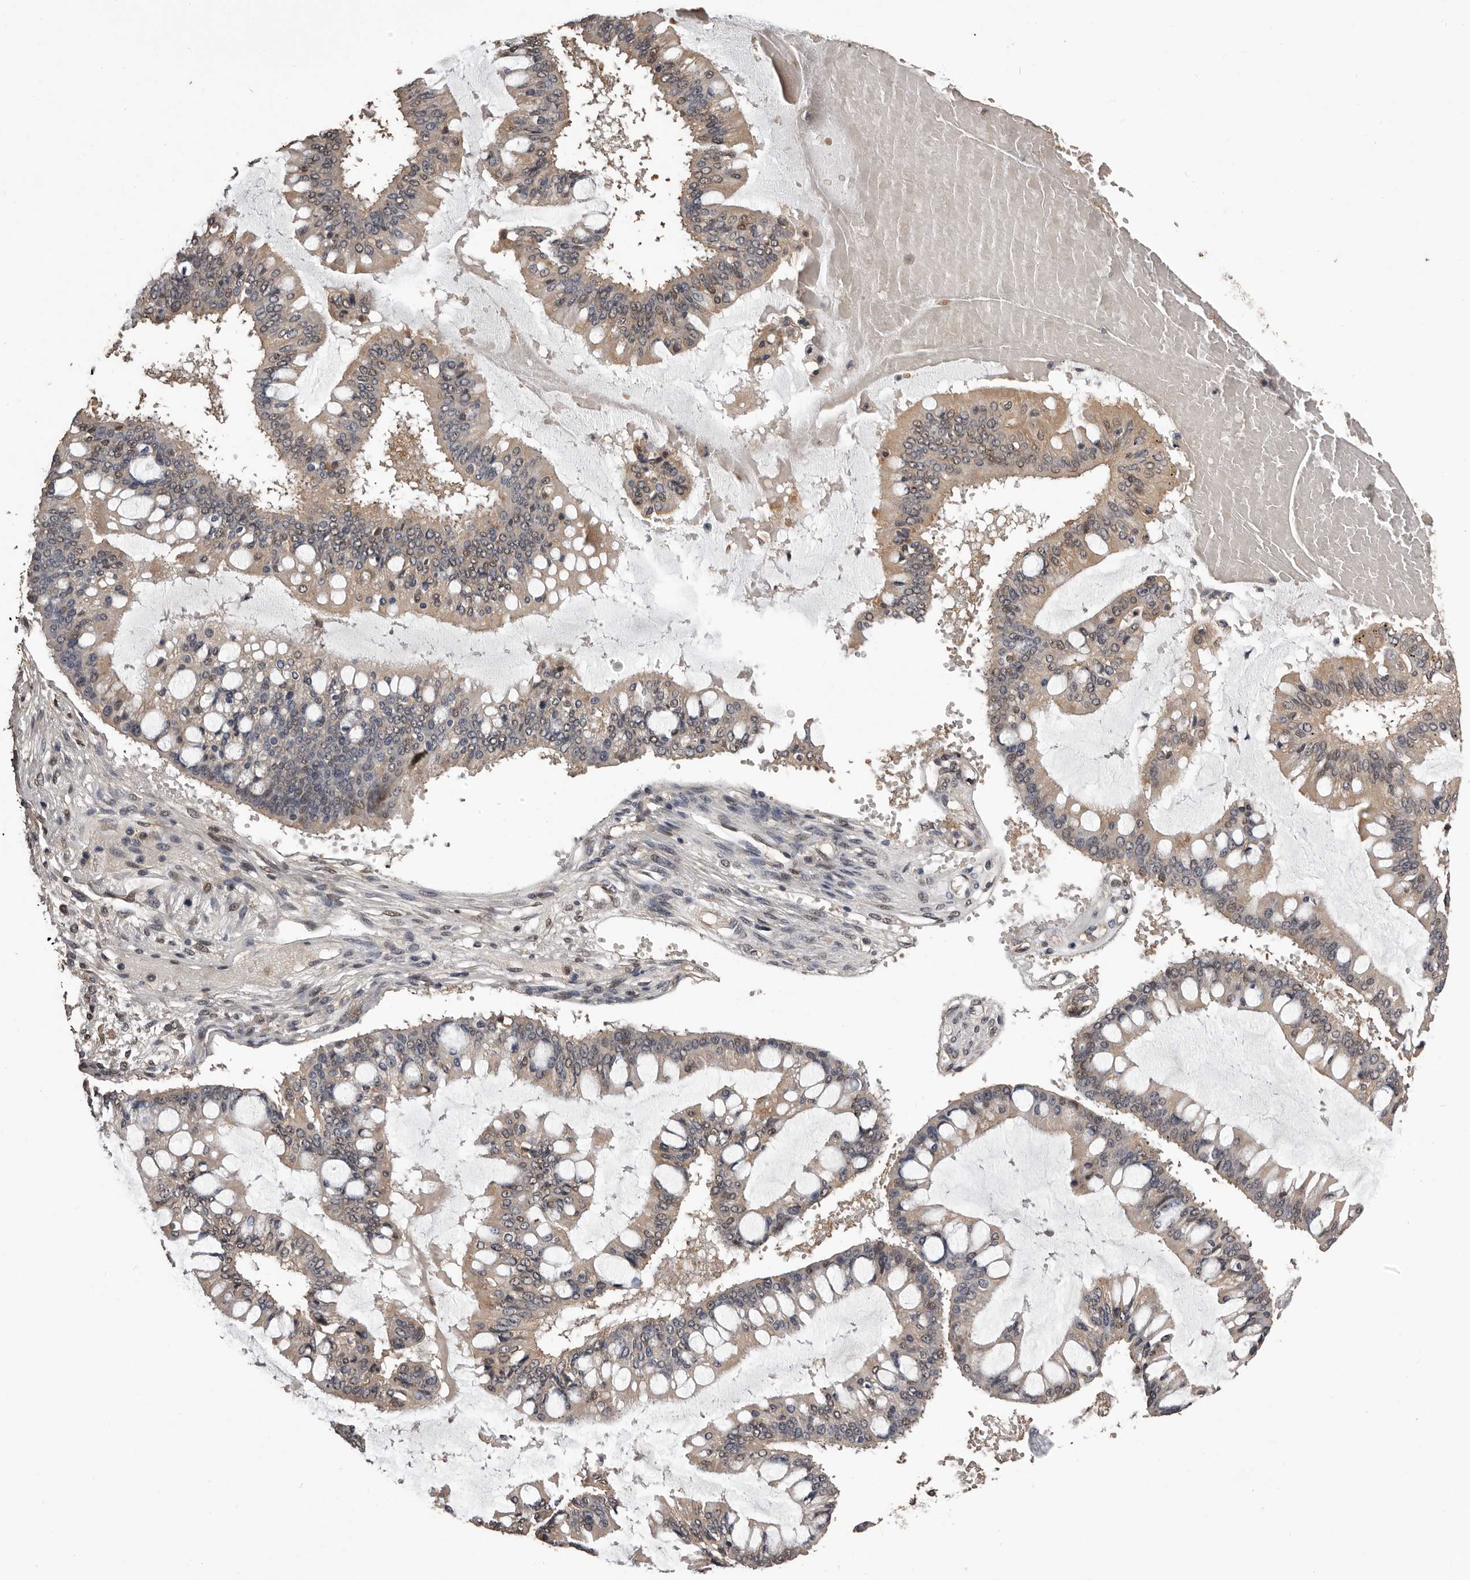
{"staining": {"intensity": "weak", "quantity": "25%-75%", "location": "cytoplasmic/membranous"}, "tissue": "ovarian cancer", "cell_type": "Tumor cells", "image_type": "cancer", "snomed": [{"axis": "morphology", "description": "Cystadenocarcinoma, mucinous, NOS"}, {"axis": "topography", "description": "Ovary"}], "caption": "Mucinous cystadenocarcinoma (ovarian) stained with DAB IHC reveals low levels of weak cytoplasmic/membranous staining in about 25%-75% of tumor cells. (brown staining indicates protein expression, while blue staining denotes nuclei).", "gene": "VPS37A", "patient": {"sex": "female", "age": 73}}